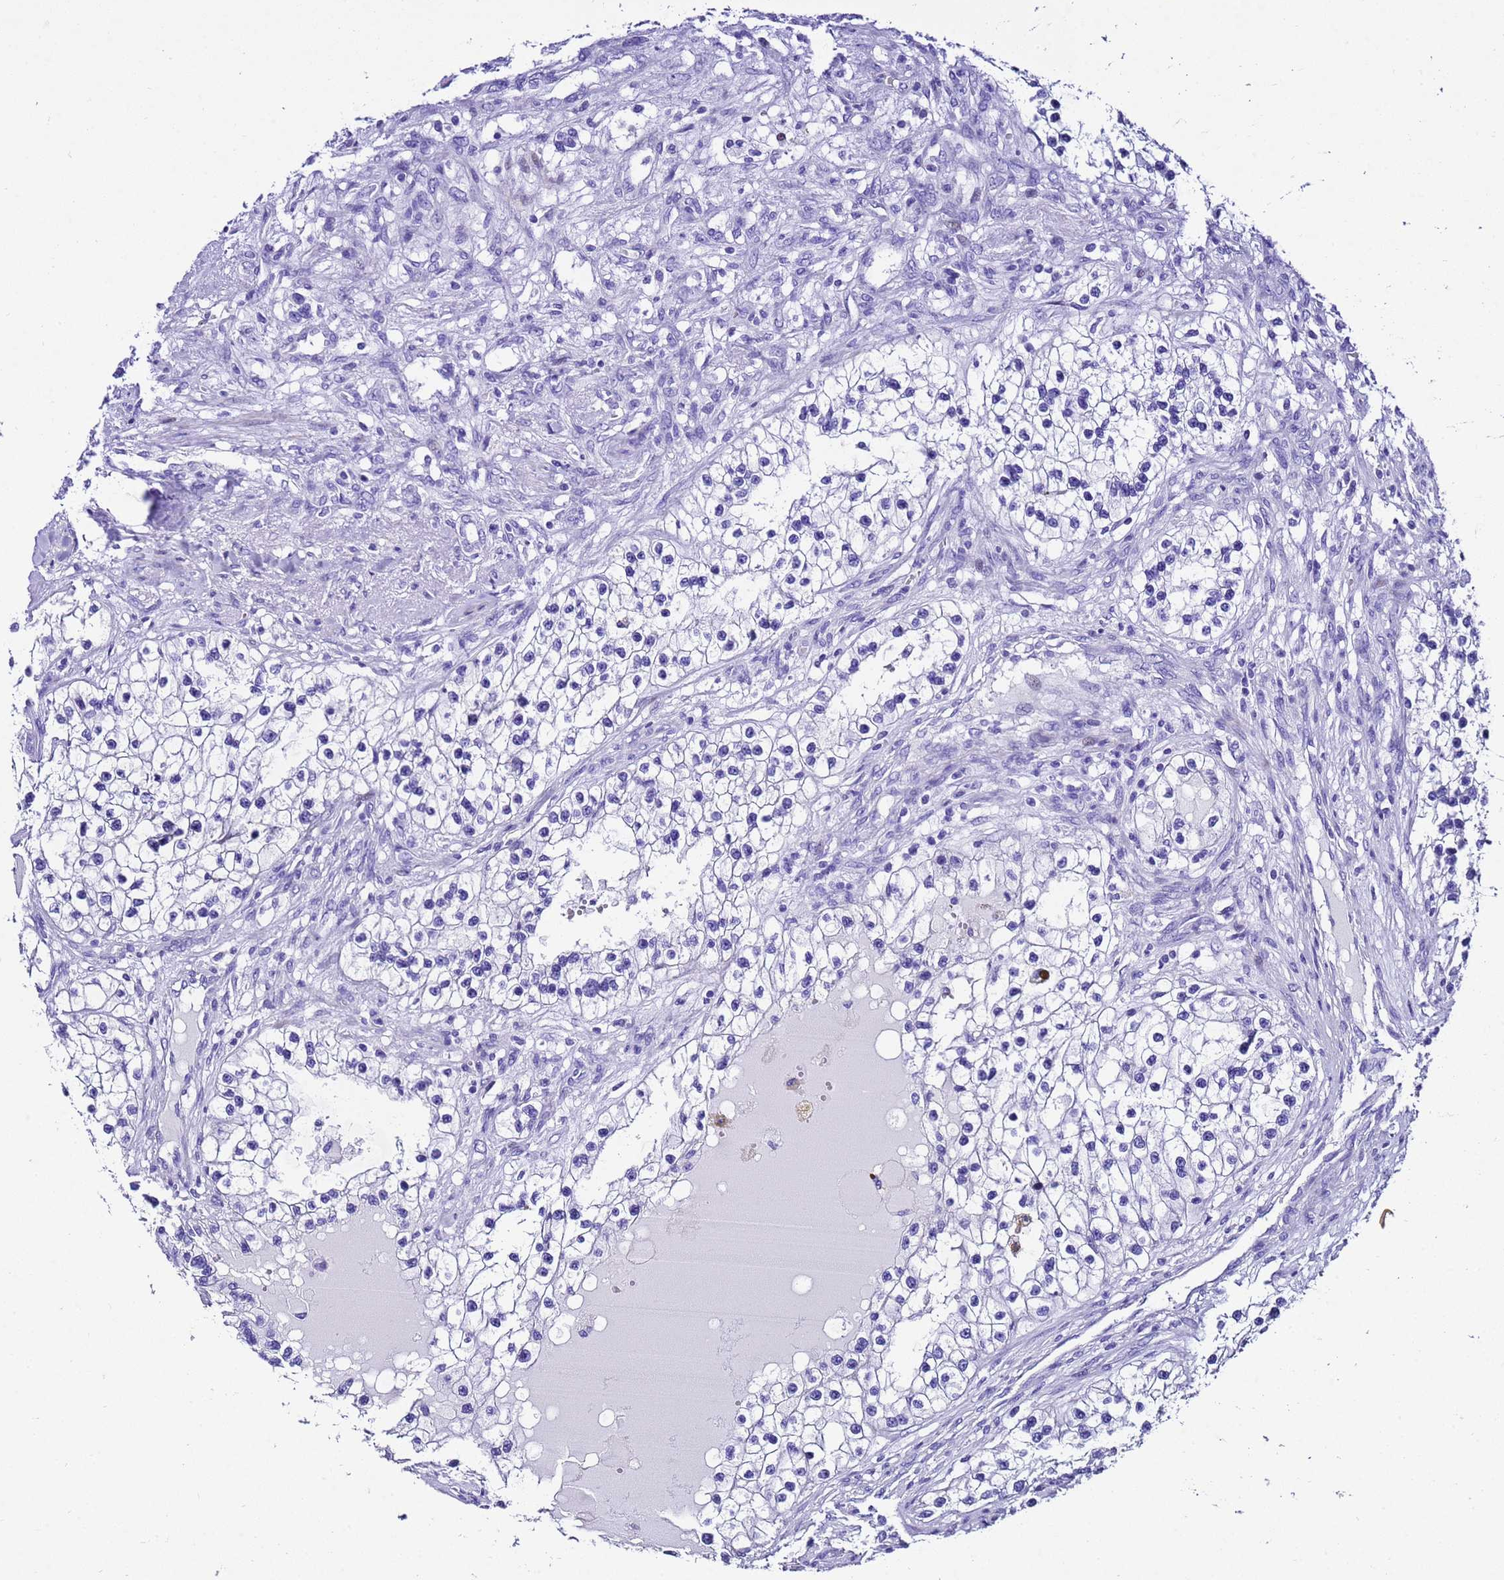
{"staining": {"intensity": "negative", "quantity": "none", "location": "none"}, "tissue": "renal cancer", "cell_type": "Tumor cells", "image_type": "cancer", "snomed": [{"axis": "morphology", "description": "Adenocarcinoma, NOS"}, {"axis": "topography", "description": "Kidney"}], "caption": "DAB immunohistochemical staining of renal adenocarcinoma shows no significant staining in tumor cells.", "gene": "UGT2B10", "patient": {"sex": "female", "age": 57}}